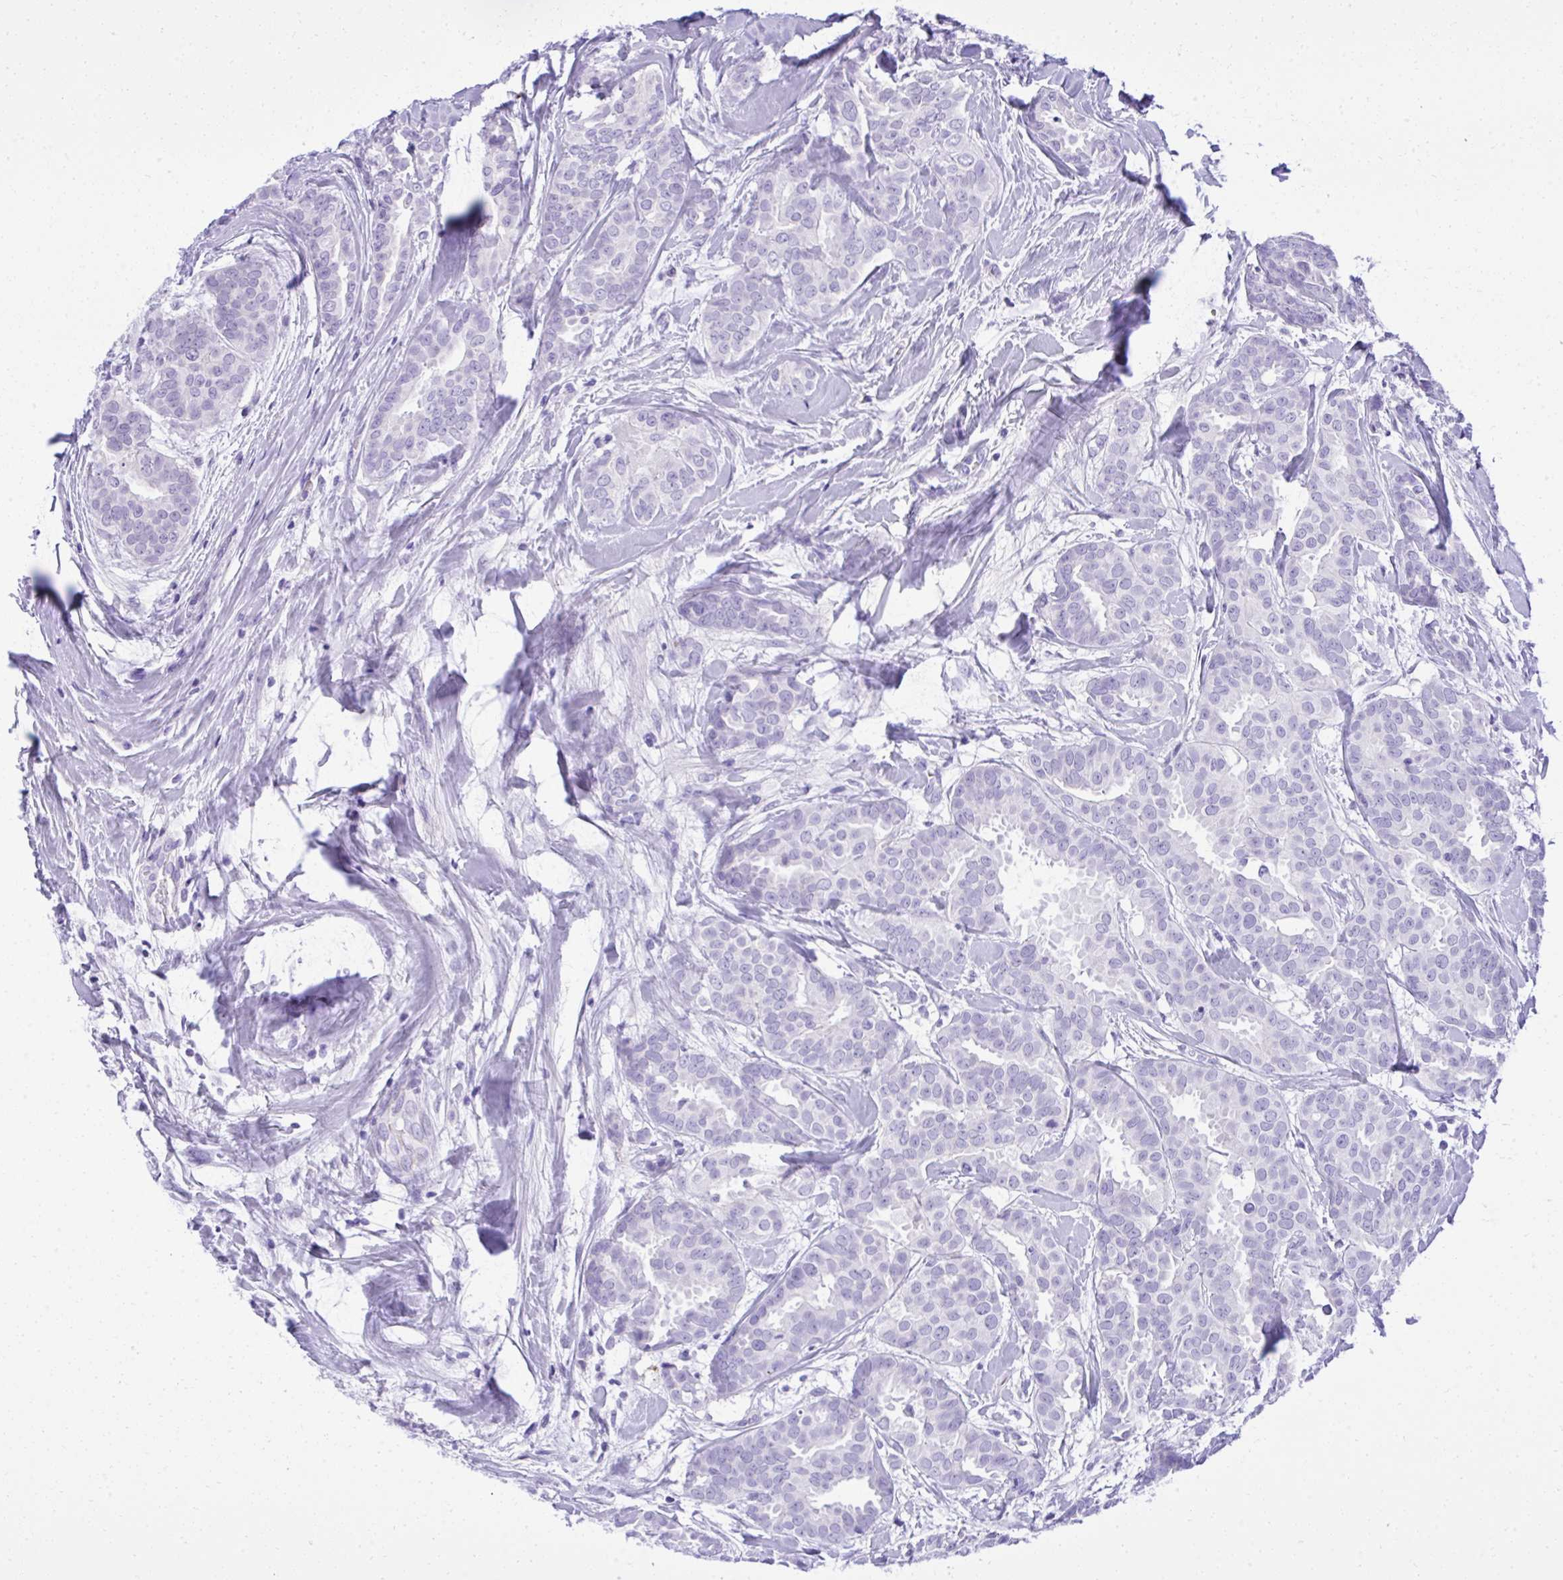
{"staining": {"intensity": "negative", "quantity": "none", "location": "none"}, "tissue": "breast cancer", "cell_type": "Tumor cells", "image_type": "cancer", "snomed": [{"axis": "morphology", "description": "Duct carcinoma"}, {"axis": "topography", "description": "Breast"}], "caption": "Tumor cells show no significant staining in breast cancer.", "gene": "ST6GALNAC3", "patient": {"sex": "female", "age": 45}}